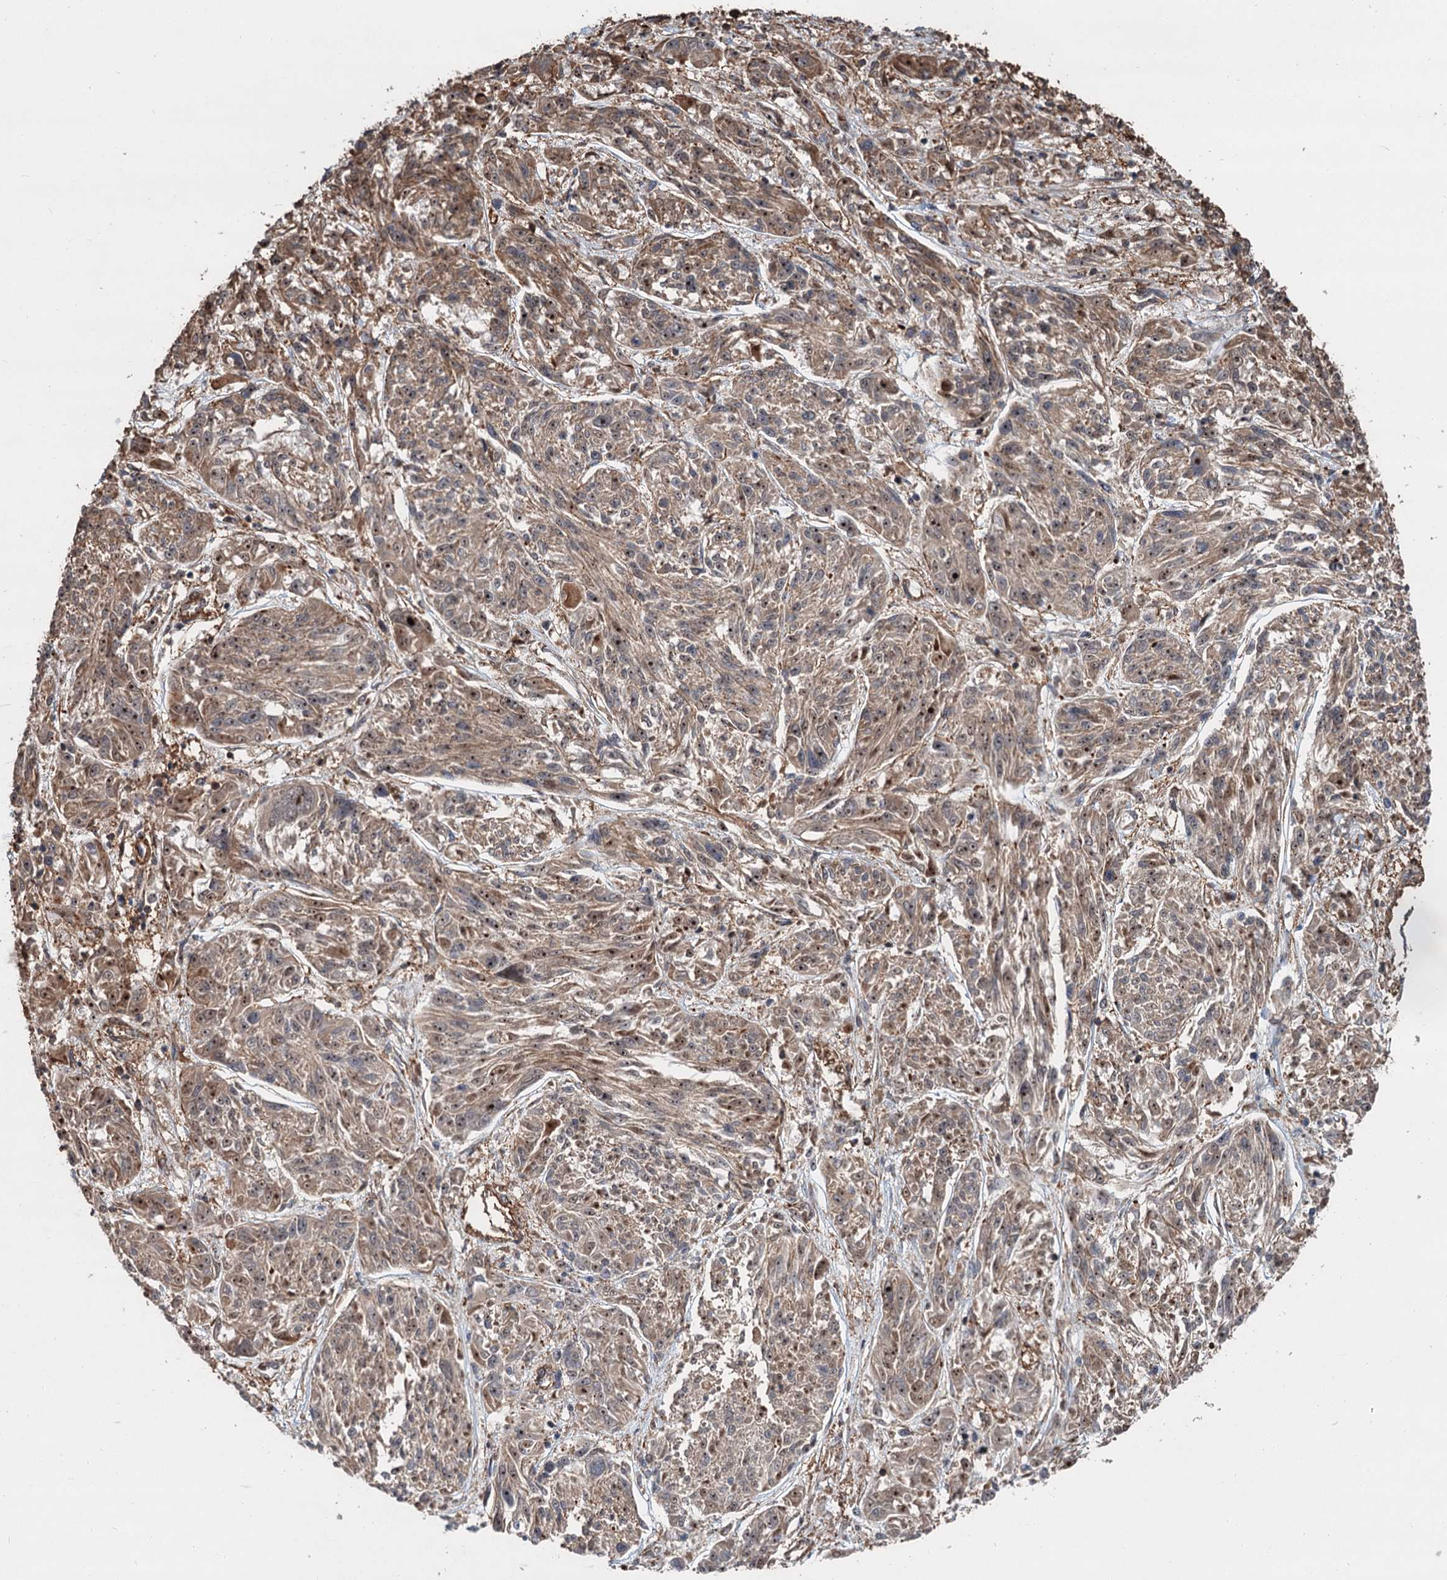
{"staining": {"intensity": "moderate", "quantity": ">75%", "location": "cytoplasmic/membranous,nuclear"}, "tissue": "melanoma", "cell_type": "Tumor cells", "image_type": "cancer", "snomed": [{"axis": "morphology", "description": "Malignant melanoma, NOS"}, {"axis": "topography", "description": "Skin"}], "caption": "High-power microscopy captured an immunohistochemistry (IHC) micrograph of melanoma, revealing moderate cytoplasmic/membranous and nuclear positivity in approximately >75% of tumor cells.", "gene": "TMA16", "patient": {"sex": "male", "age": 53}}